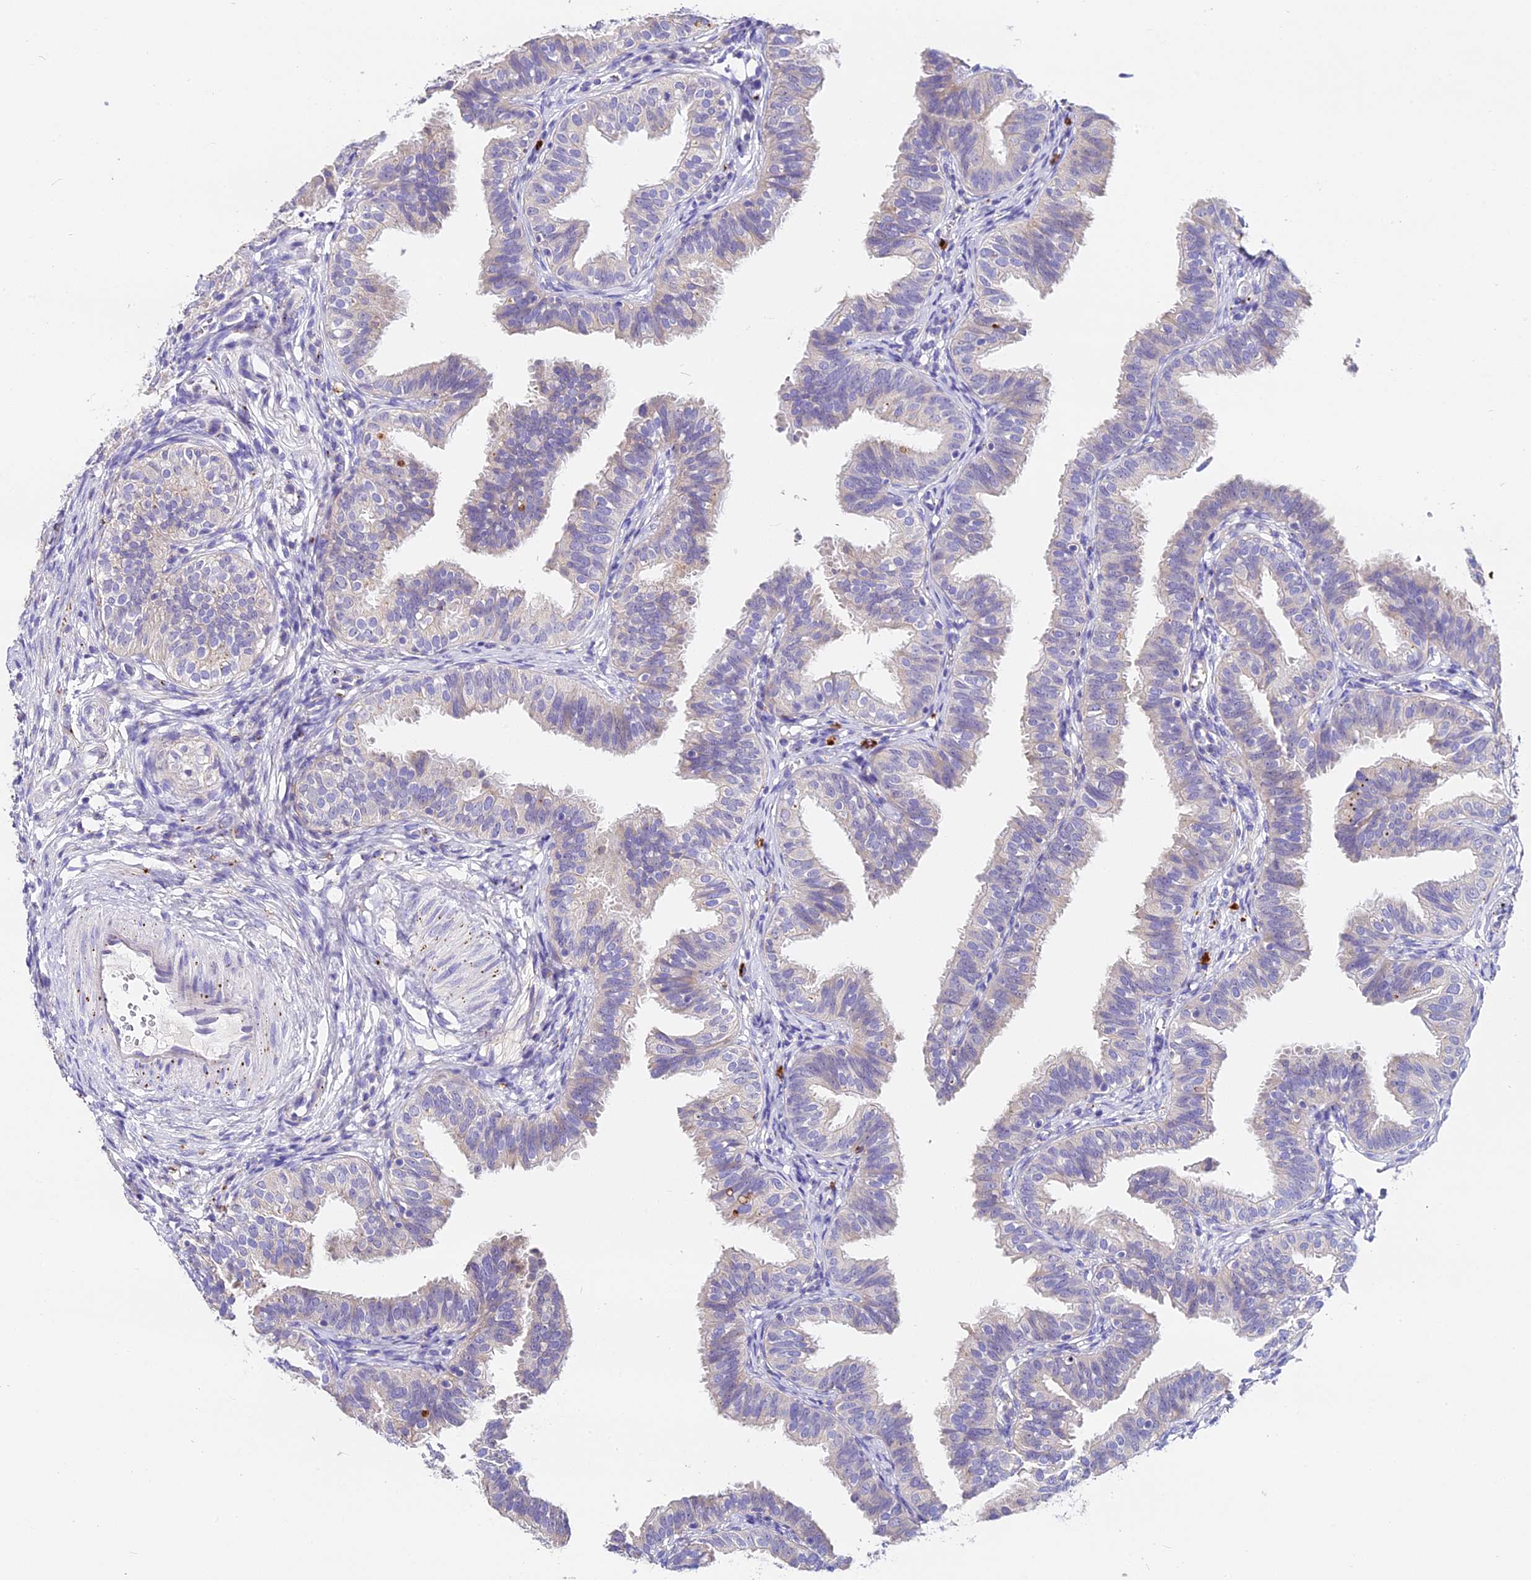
{"staining": {"intensity": "negative", "quantity": "none", "location": "none"}, "tissue": "fallopian tube", "cell_type": "Glandular cells", "image_type": "normal", "snomed": [{"axis": "morphology", "description": "Normal tissue, NOS"}, {"axis": "topography", "description": "Fallopian tube"}], "caption": "DAB (3,3'-diaminobenzidine) immunohistochemical staining of normal human fallopian tube displays no significant expression in glandular cells. The staining was performed using DAB (3,3'-diaminobenzidine) to visualize the protein expression in brown, while the nuclei were stained in blue with hematoxylin (Magnification: 20x).", "gene": "LYPD6", "patient": {"sex": "female", "age": 35}}